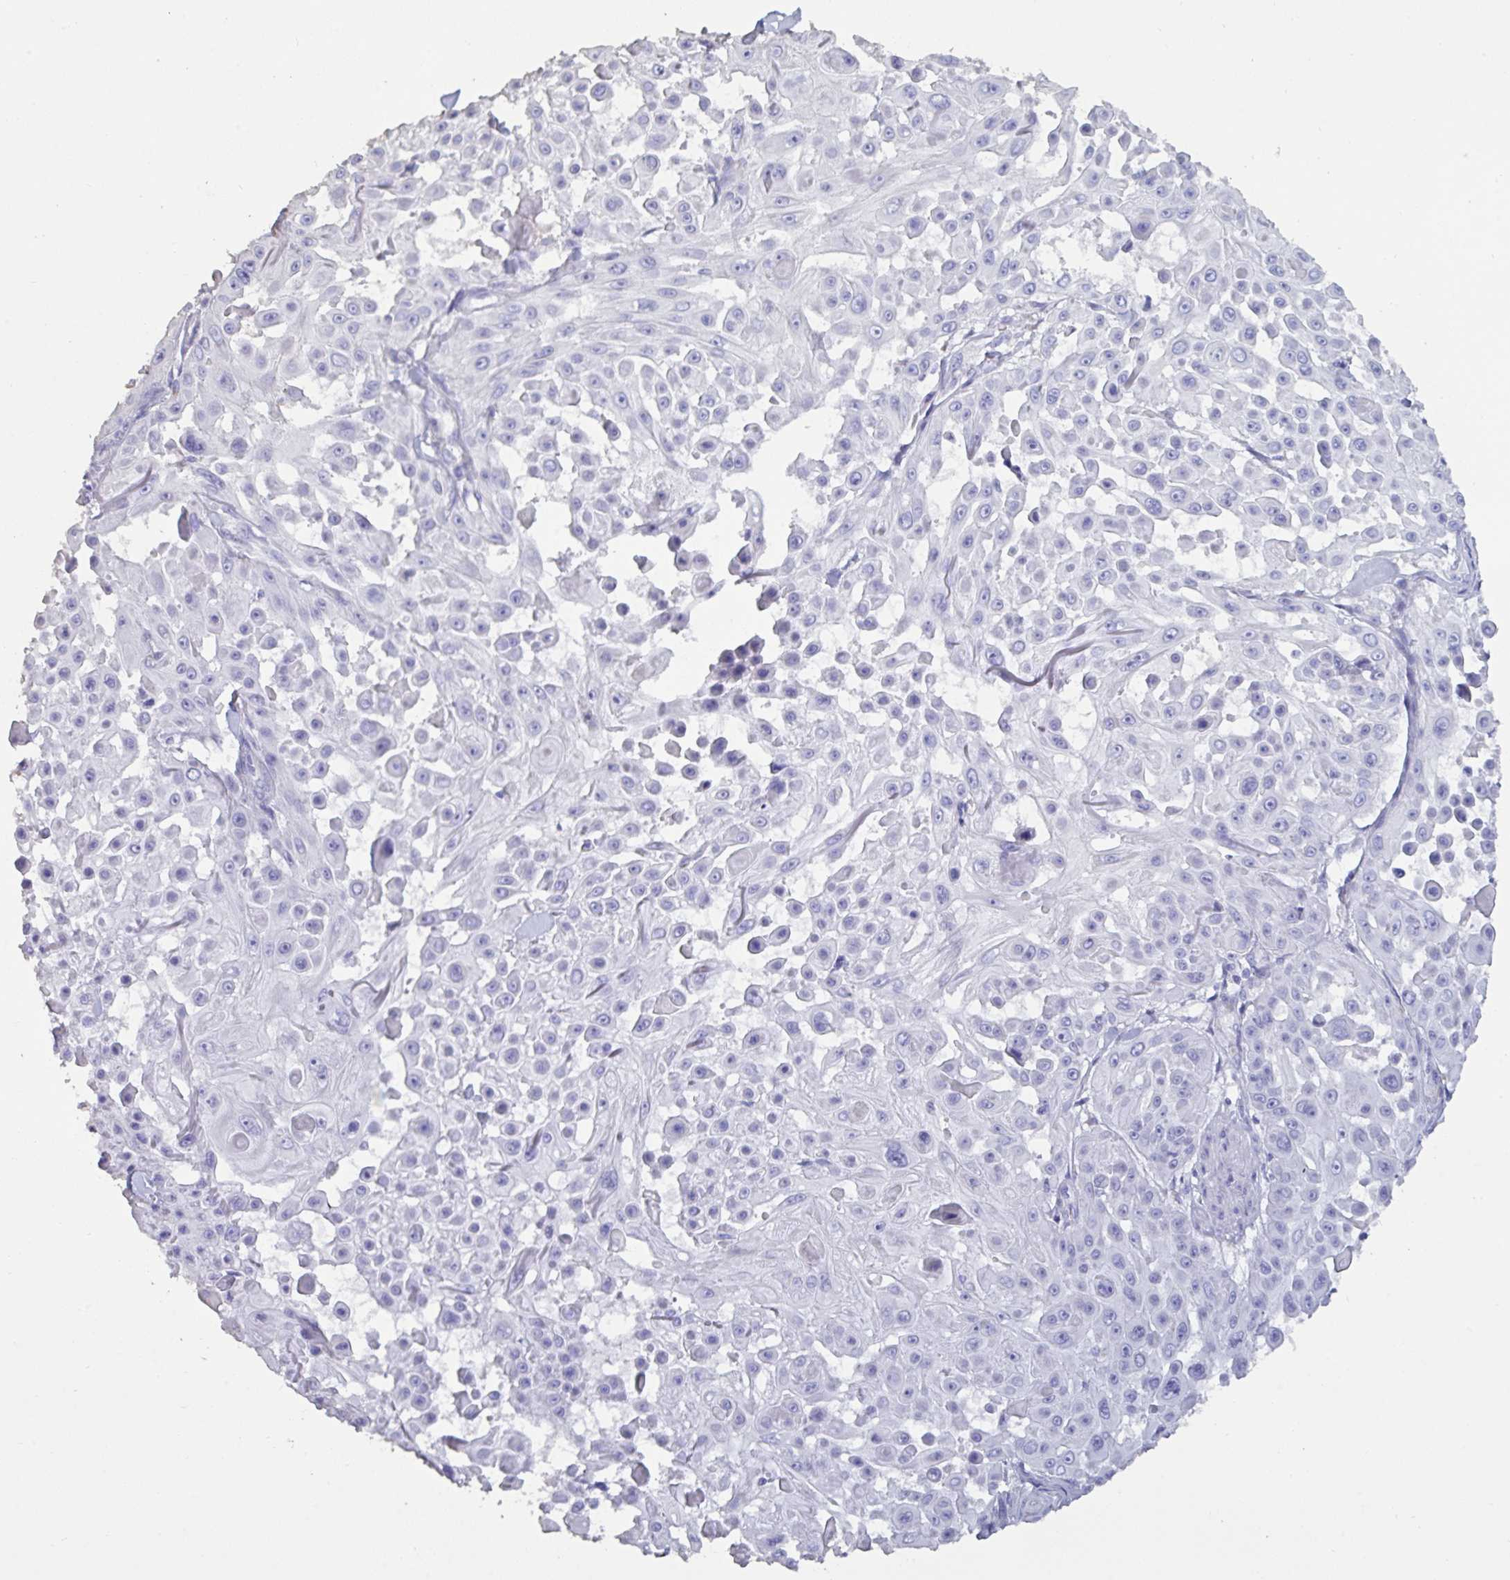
{"staining": {"intensity": "negative", "quantity": "none", "location": "none"}, "tissue": "skin cancer", "cell_type": "Tumor cells", "image_type": "cancer", "snomed": [{"axis": "morphology", "description": "Squamous cell carcinoma, NOS"}, {"axis": "topography", "description": "Skin"}], "caption": "This is a image of immunohistochemistry staining of skin cancer (squamous cell carcinoma), which shows no expression in tumor cells.", "gene": "TNNC1", "patient": {"sex": "male", "age": 91}}